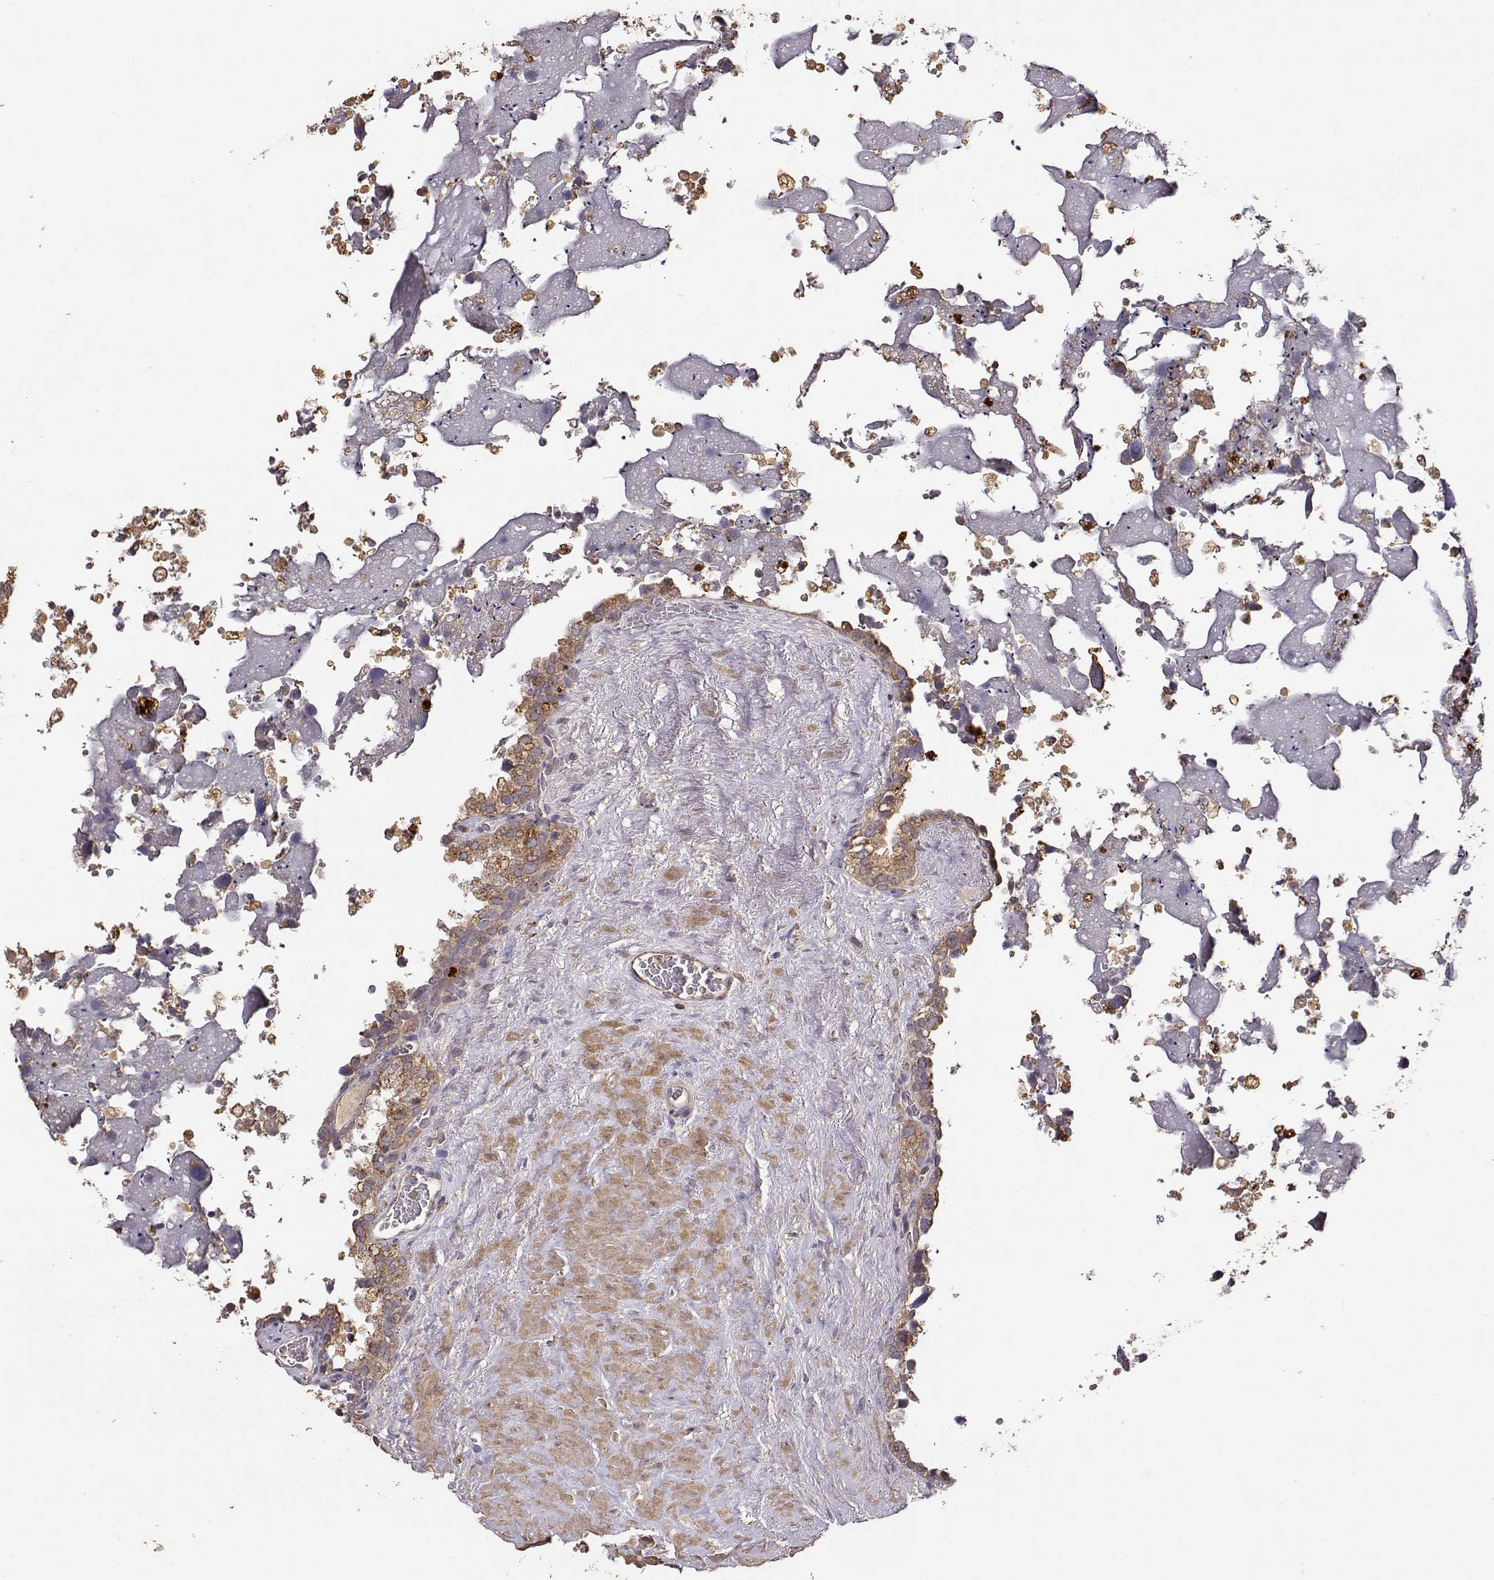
{"staining": {"intensity": "moderate", "quantity": ">75%", "location": "cytoplasmic/membranous"}, "tissue": "seminal vesicle", "cell_type": "Glandular cells", "image_type": "normal", "snomed": [{"axis": "morphology", "description": "Normal tissue, NOS"}, {"axis": "topography", "description": "Seminal veicle"}], "caption": "A micrograph of human seminal vesicle stained for a protein exhibits moderate cytoplasmic/membranous brown staining in glandular cells.", "gene": "TARS3", "patient": {"sex": "male", "age": 71}}